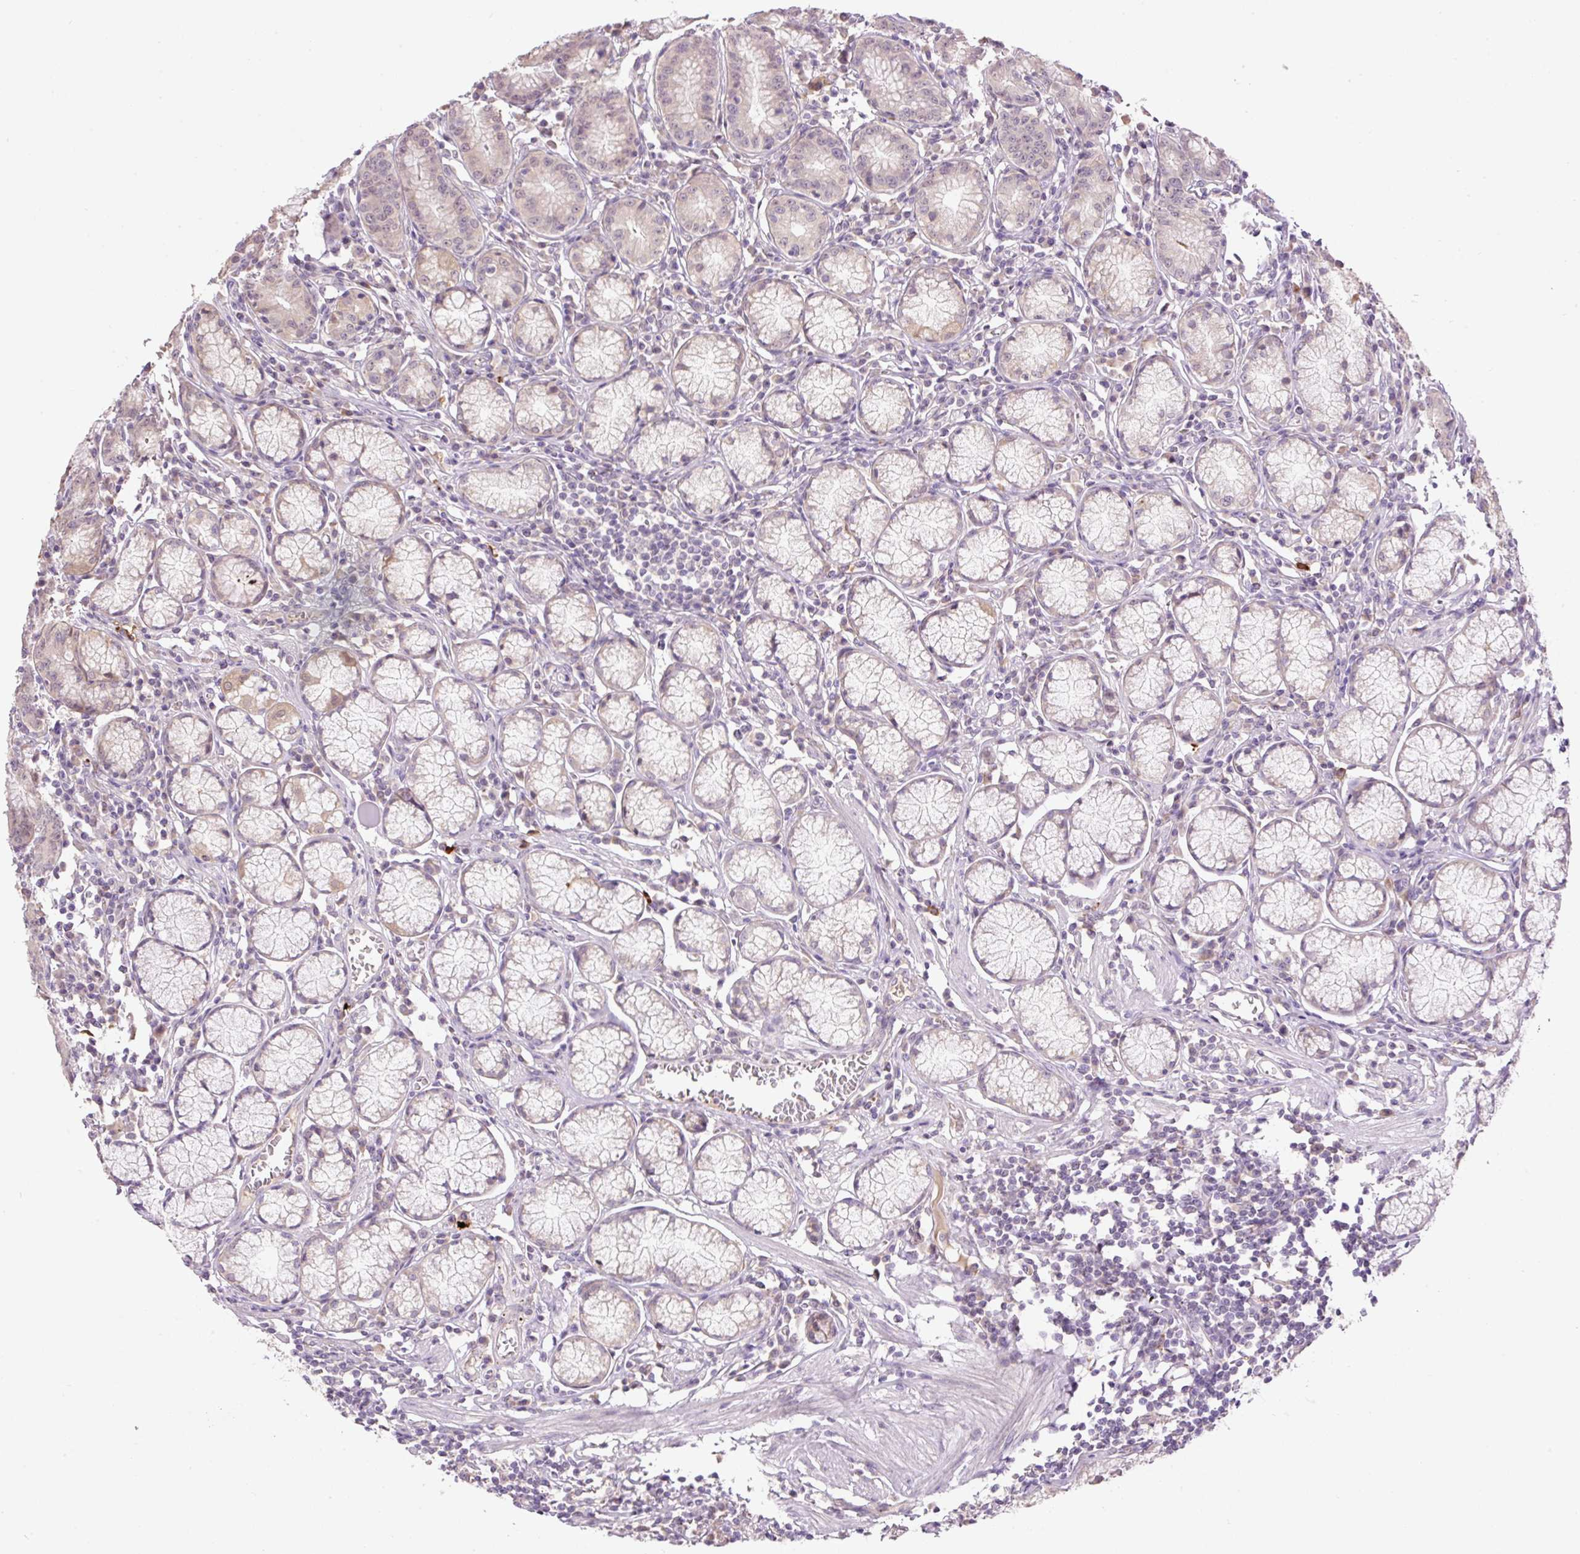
{"staining": {"intensity": "weak", "quantity": "25%-75%", "location": "cytoplasmic/membranous"}, "tissue": "stomach", "cell_type": "Glandular cells", "image_type": "normal", "snomed": [{"axis": "morphology", "description": "Normal tissue, NOS"}, {"axis": "topography", "description": "Stomach"}], "caption": "Immunohistochemistry photomicrograph of unremarkable stomach stained for a protein (brown), which demonstrates low levels of weak cytoplasmic/membranous staining in approximately 25%-75% of glandular cells.", "gene": "HABP4", "patient": {"sex": "male", "age": 55}}